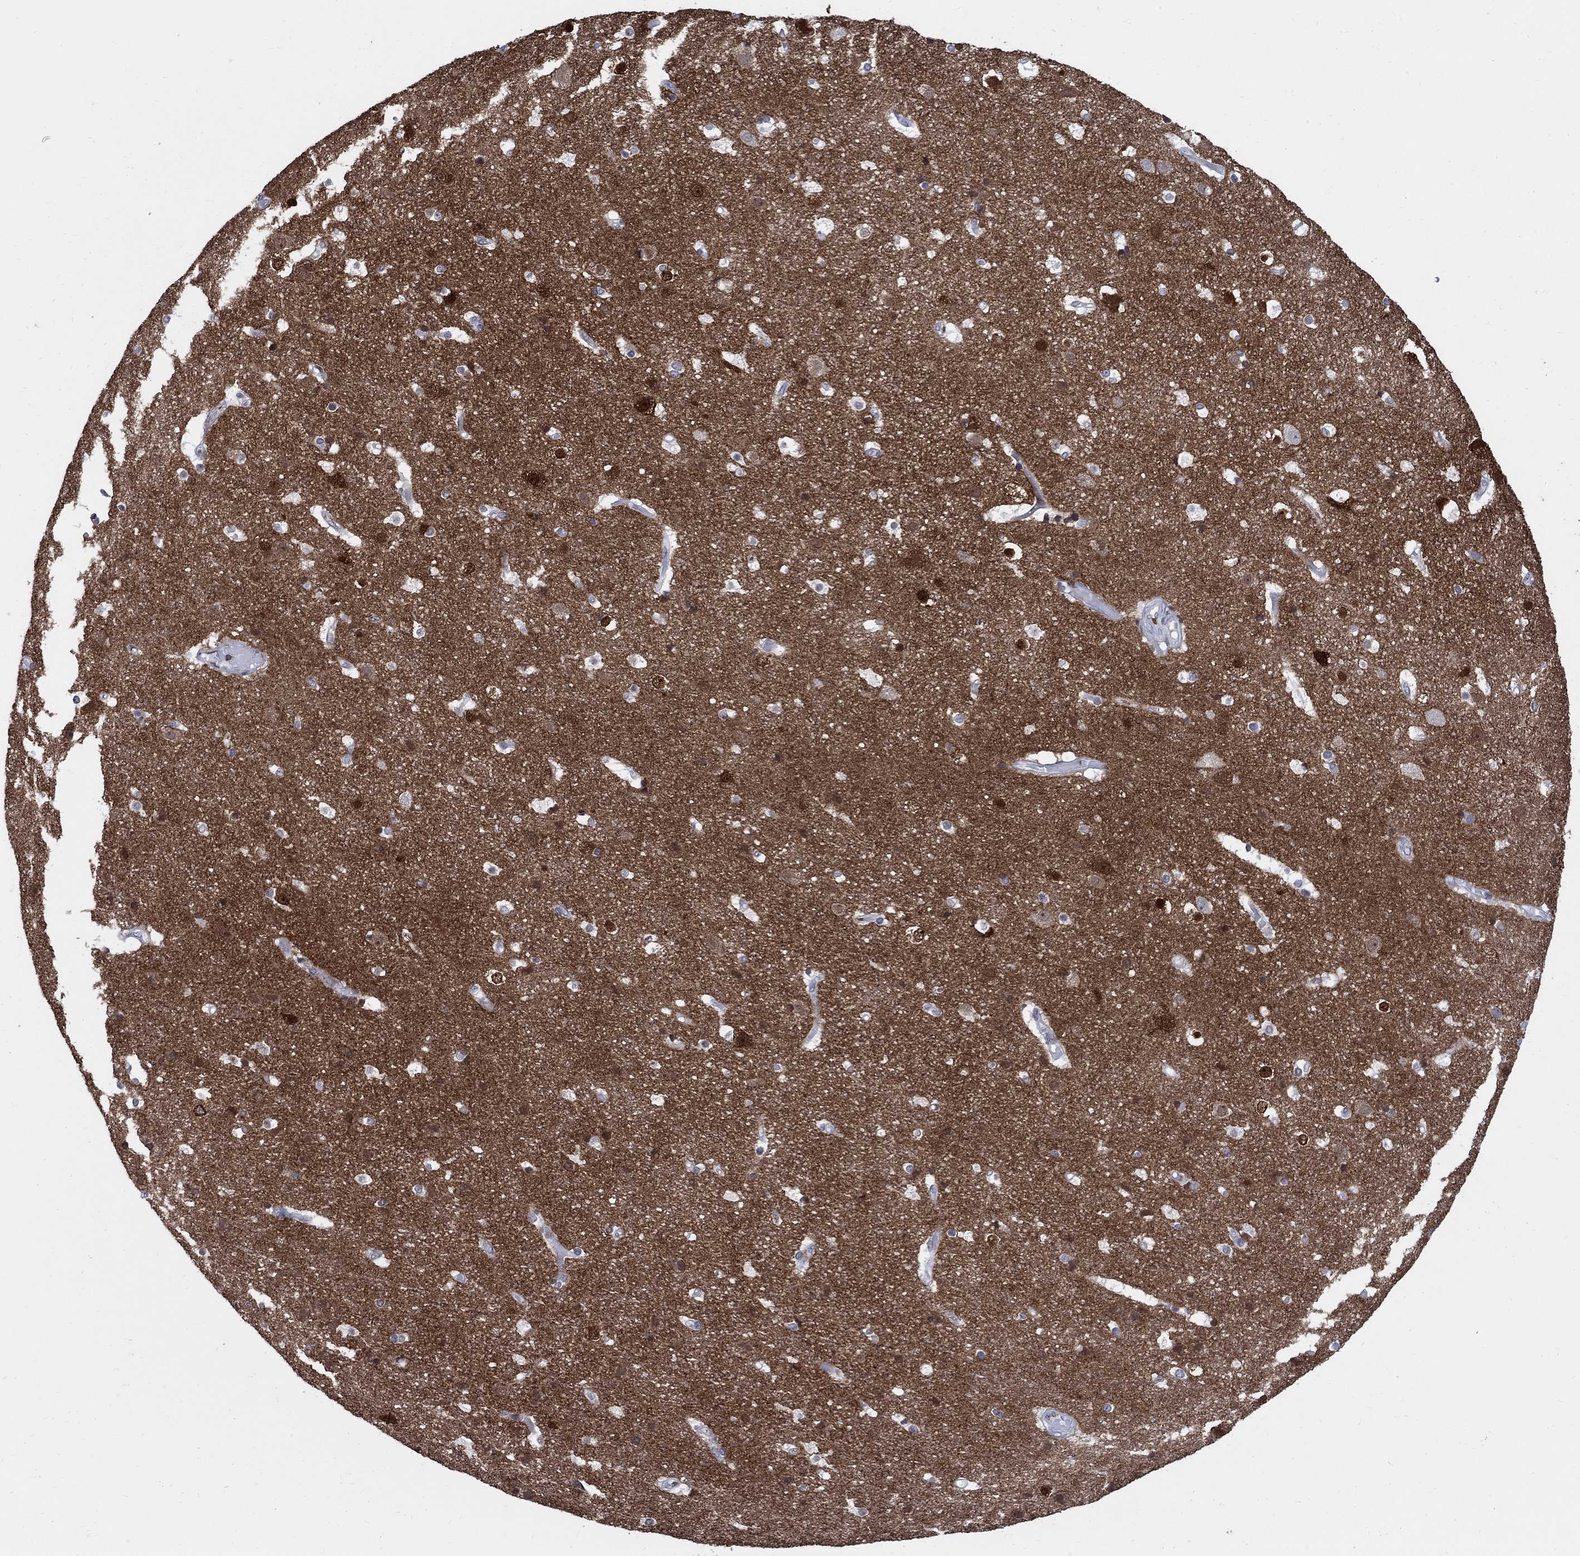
{"staining": {"intensity": "negative", "quantity": "none", "location": "none"}, "tissue": "cerebral cortex", "cell_type": "Endothelial cells", "image_type": "normal", "snomed": [{"axis": "morphology", "description": "Normal tissue, NOS"}, {"axis": "topography", "description": "Cerebral cortex"}], "caption": "Immunohistochemical staining of unremarkable human cerebral cortex exhibits no significant staining in endothelial cells. (Immunohistochemistry, brightfield microscopy, high magnification).", "gene": "CPLX1", "patient": {"sex": "female", "age": 52}}